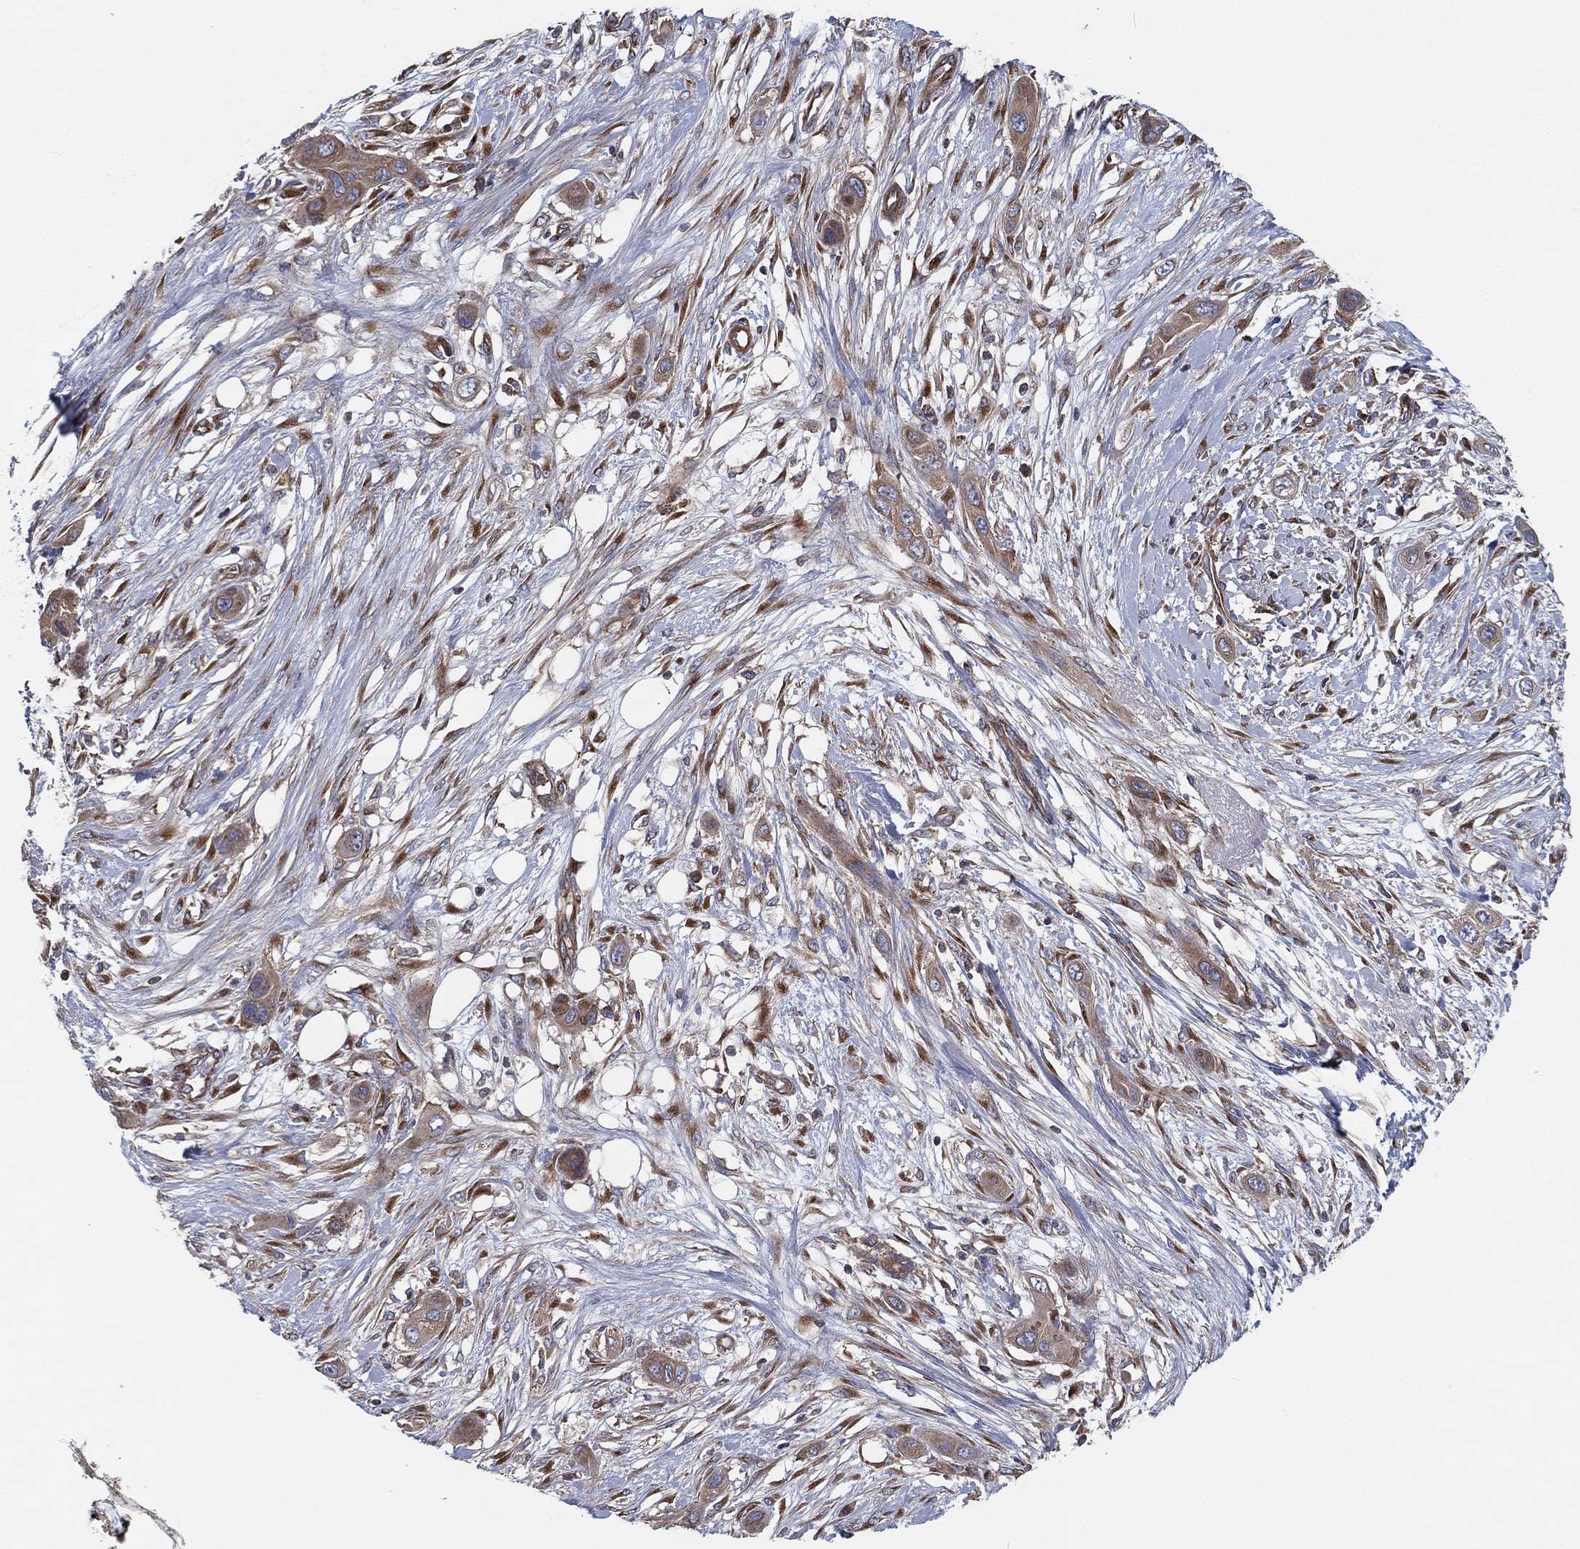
{"staining": {"intensity": "moderate", "quantity": "<25%", "location": "cytoplasmic/membranous"}, "tissue": "skin cancer", "cell_type": "Tumor cells", "image_type": "cancer", "snomed": [{"axis": "morphology", "description": "Squamous cell carcinoma, NOS"}, {"axis": "topography", "description": "Skin"}], "caption": "Moderate cytoplasmic/membranous staining is identified in approximately <25% of tumor cells in skin cancer (squamous cell carcinoma).", "gene": "EIF2B5", "patient": {"sex": "male", "age": 79}}